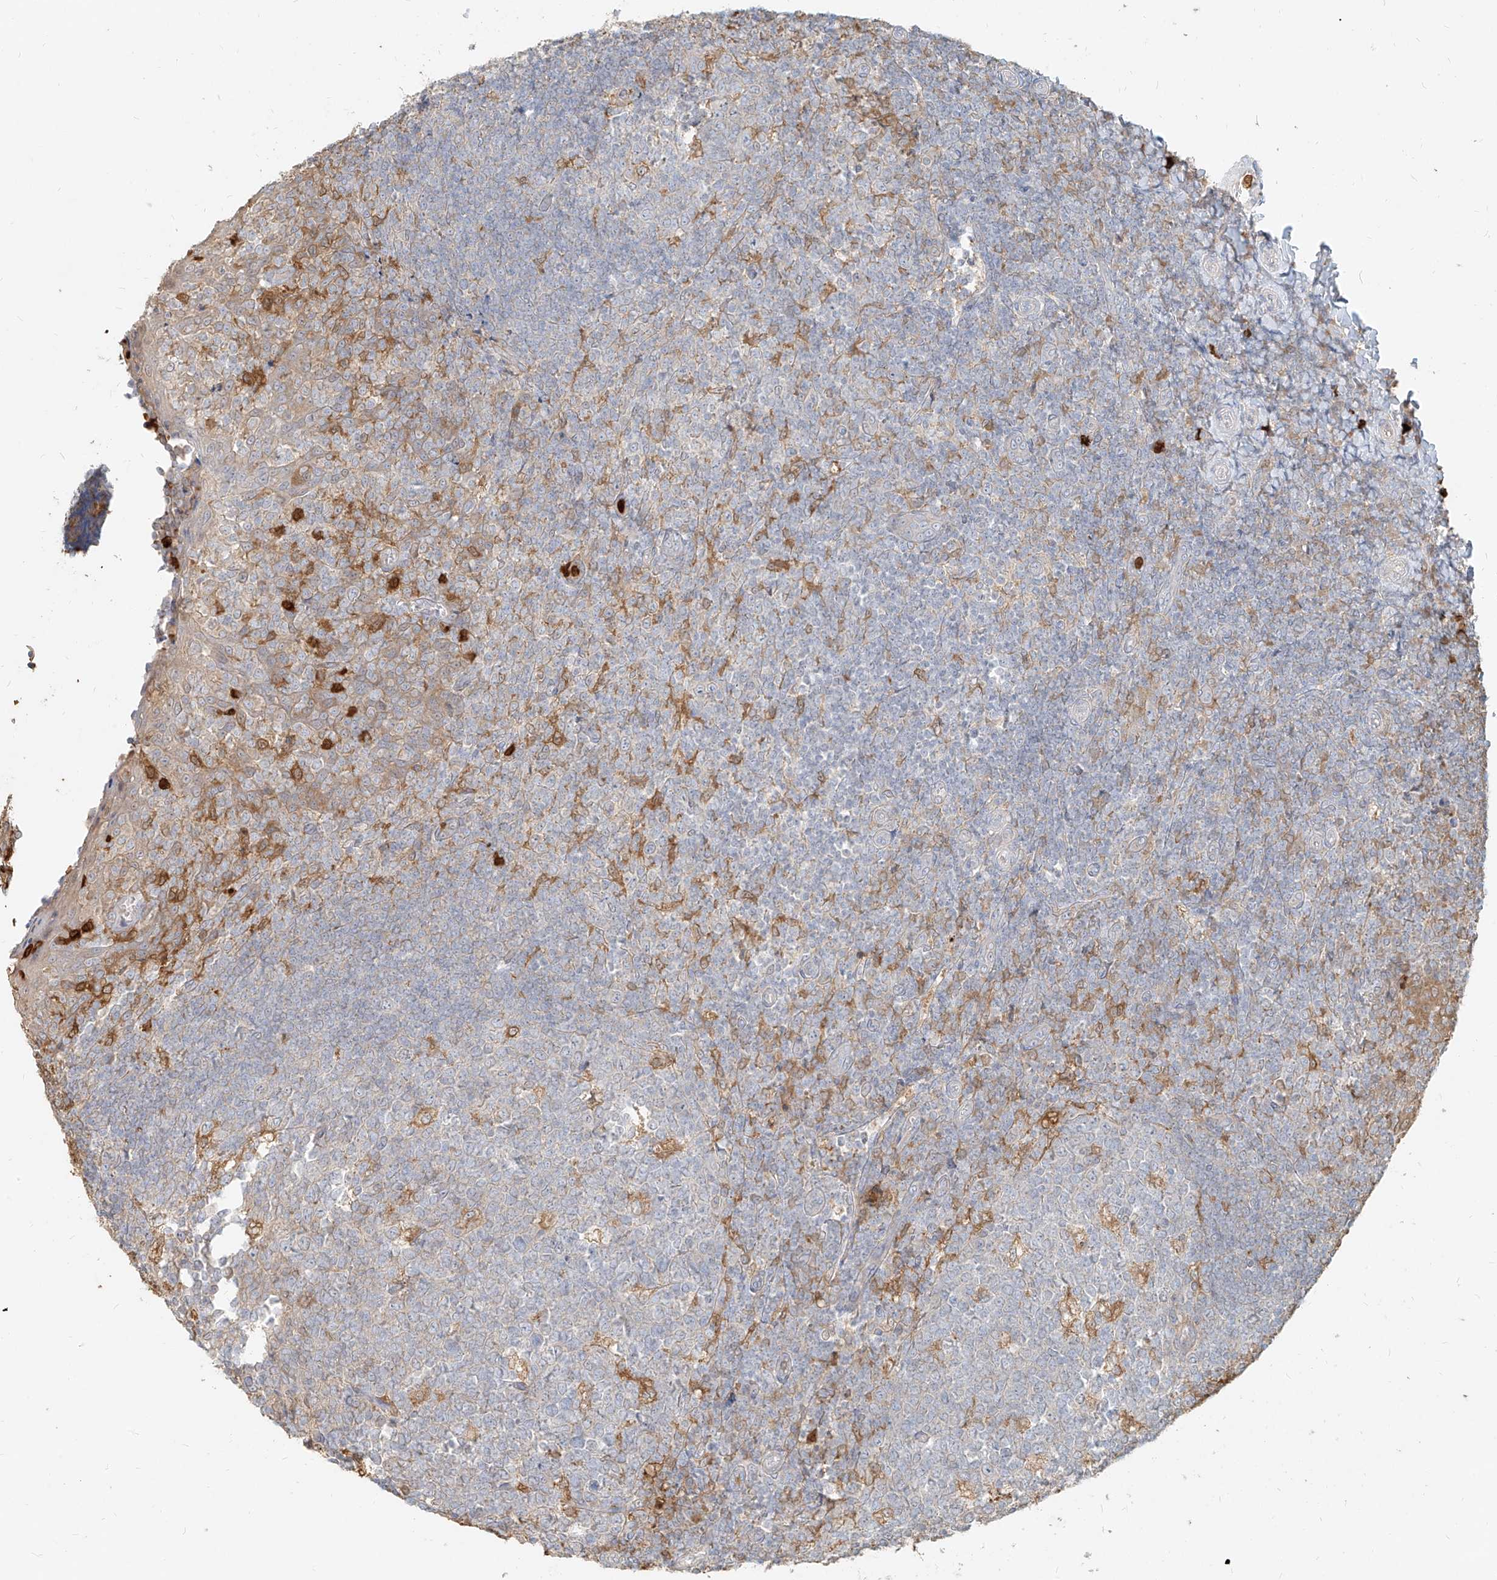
{"staining": {"intensity": "moderate", "quantity": "<25%", "location": "cytoplasmic/membranous"}, "tissue": "tonsil", "cell_type": "Germinal center cells", "image_type": "normal", "snomed": [{"axis": "morphology", "description": "Normal tissue, NOS"}, {"axis": "topography", "description": "Tonsil"}], "caption": "Germinal center cells demonstrate low levels of moderate cytoplasmic/membranous staining in approximately <25% of cells in unremarkable human tonsil.", "gene": "PGD", "patient": {"sex": "female", "age": 19}}